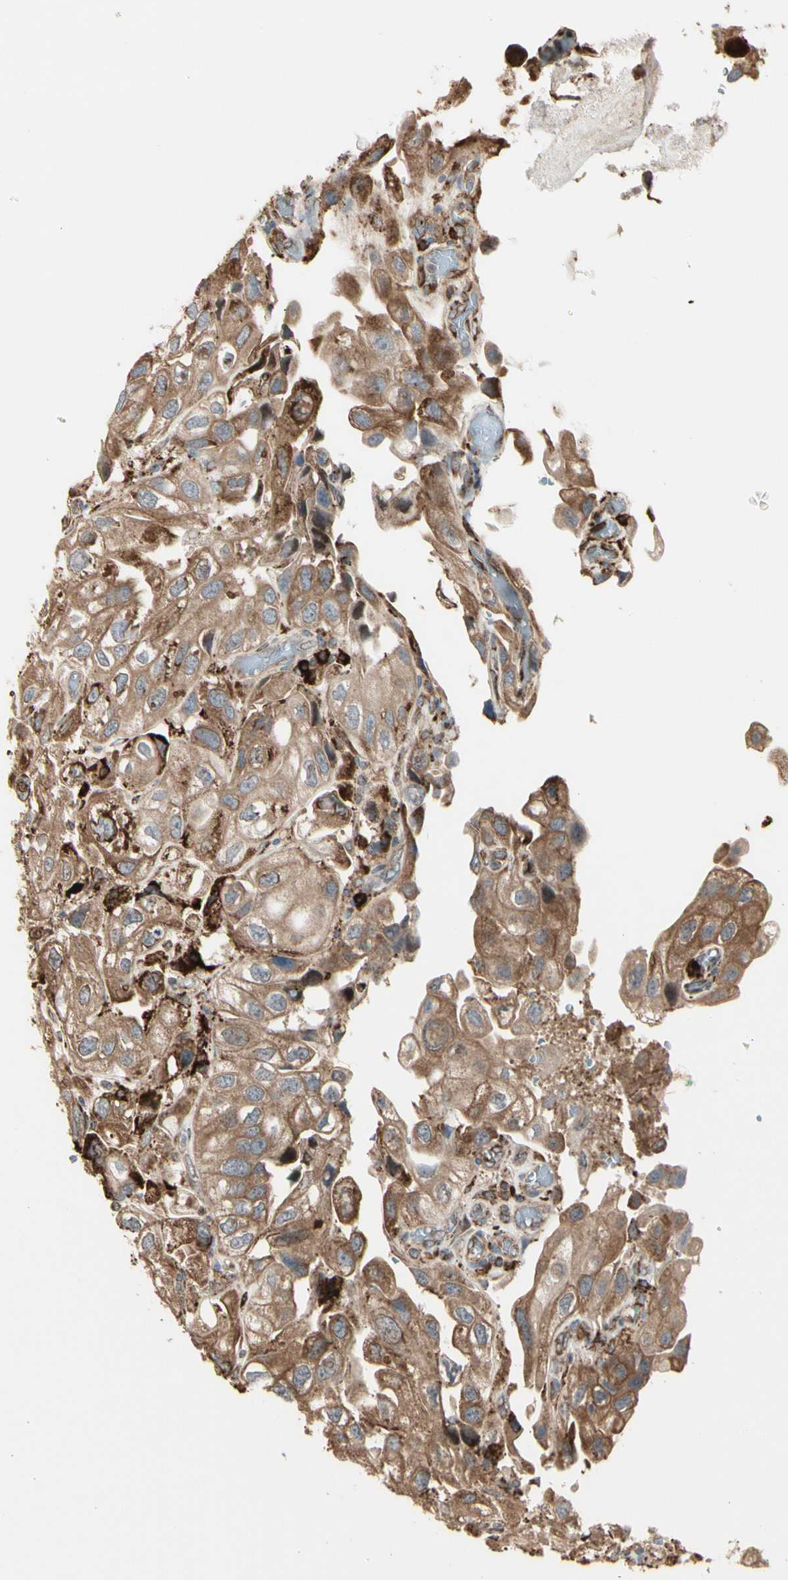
{"staining": {"intensity": "moderate", "quantity": ">75%", "location": "cytoplasmic/membranous"}, "tissue": "urothelial cancer", "cell_type": "Tumor cells", "image_type": "cancer", "snomed": [{"axis": "morphology", "description": "Urothelial carcinoma, High grade"}, {"axis": "topography", "description": "Urinary bladder"}], "caption": "This histopathology image shows urothelial cancer stained with immunohistochemistry to label a protein in brown. The cytoplasmic/membranous of tumor cells show moderate positivity for the protein. Nuclei are counter-stained blue.", "gene": "HSP90B1", "patient": {"sex": "female", "age": 64}}